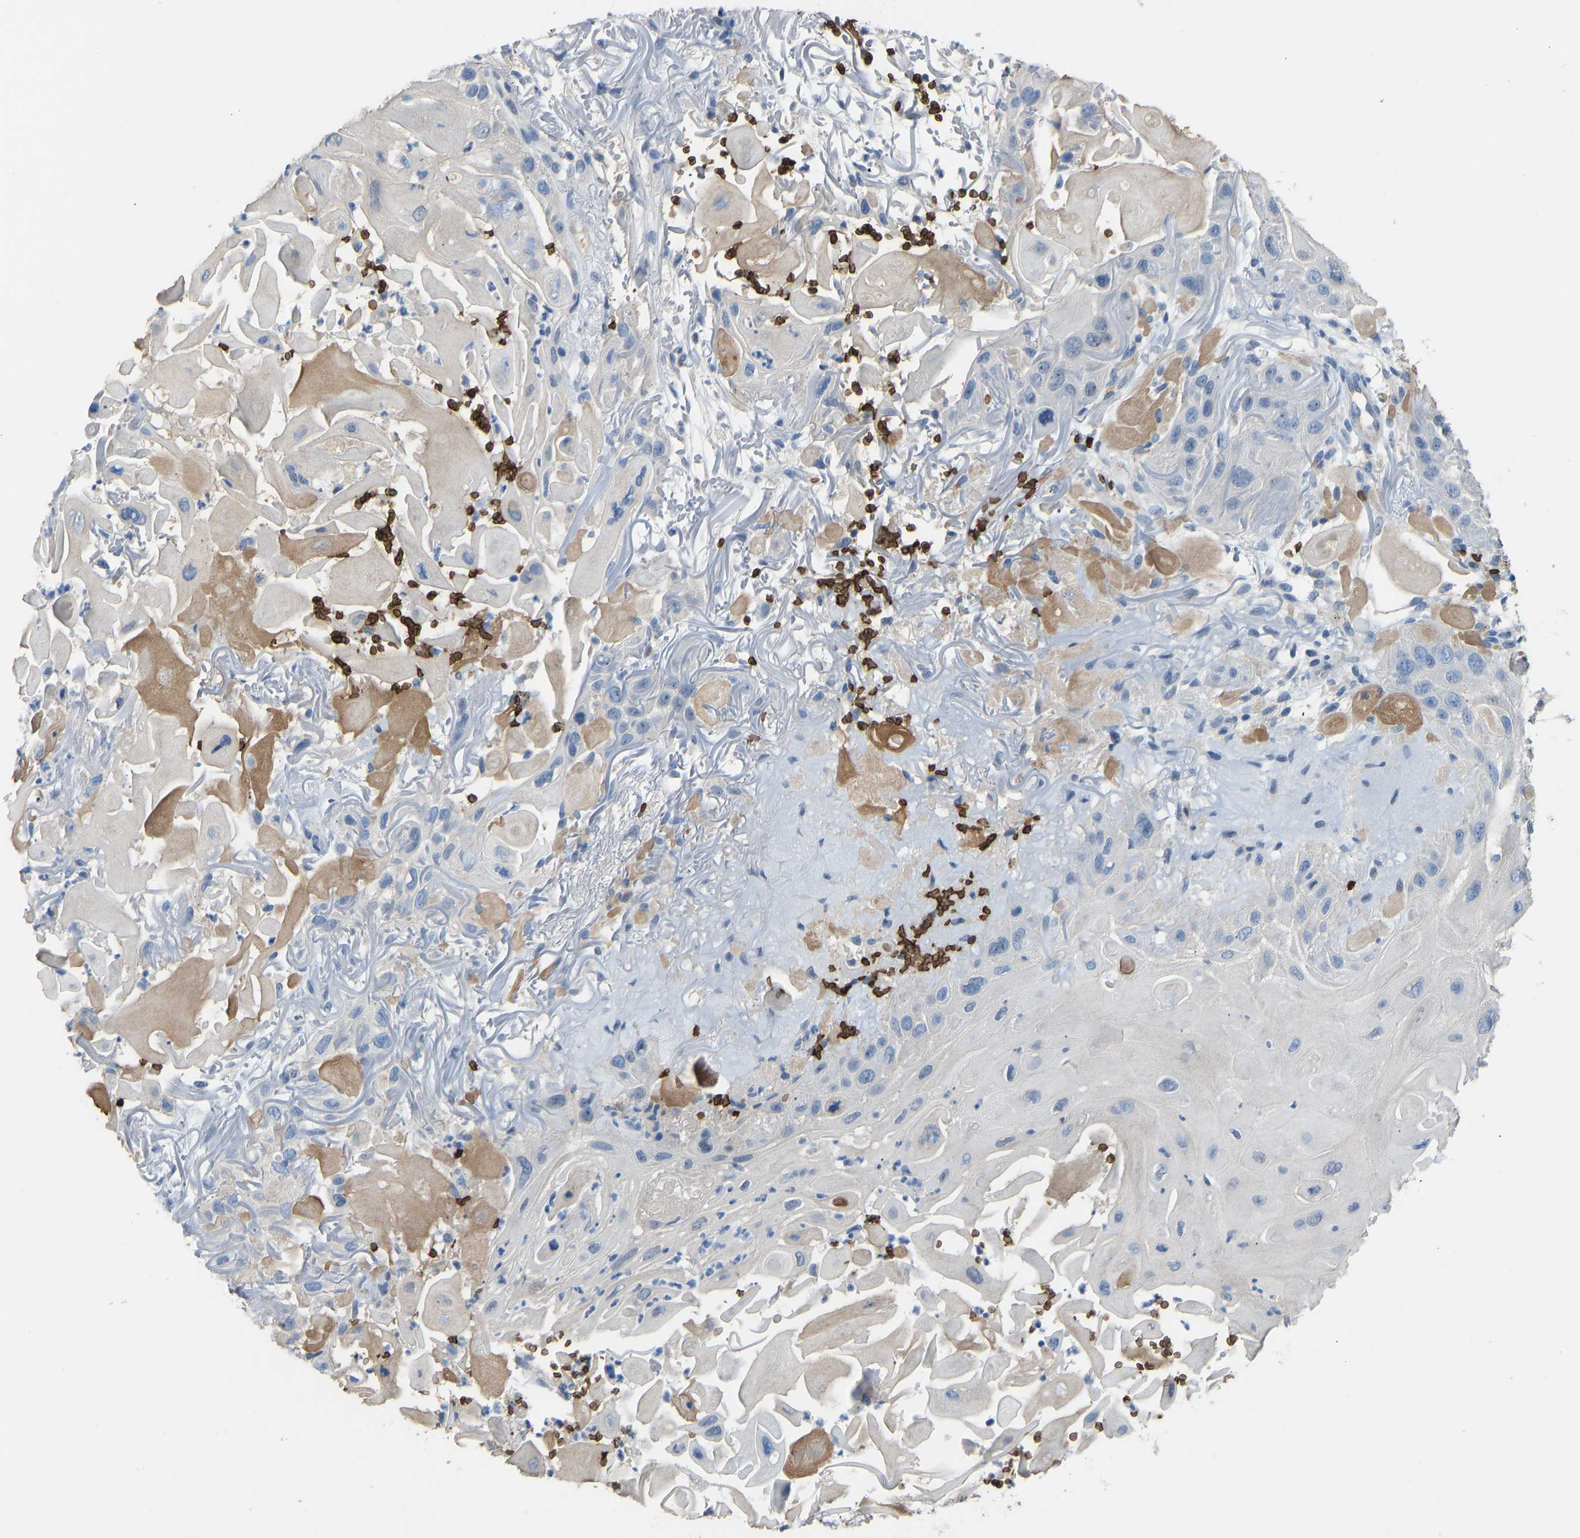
{"staining": {"intensity": "negative", "quantity": "none", "location": "none"}, "tissue": "skin cancer", "cell_type": "Tumor cells", "image_type": "cancer", "snomed": [{"axis": "morphology", "description": "Squamous cell carcinoma, NOS"}, {"axis": "topography", "description": "Skin"}], "caption": "DAB (3,3'-diaminobenzidine) immunohistochemical staining of squamous cell carcinoma (skin) reveals no significant staining in tumor cells. Nuclei are stained in blue.", "gene": "PIGS", "patient": {"sex": "female", "age": 77}}